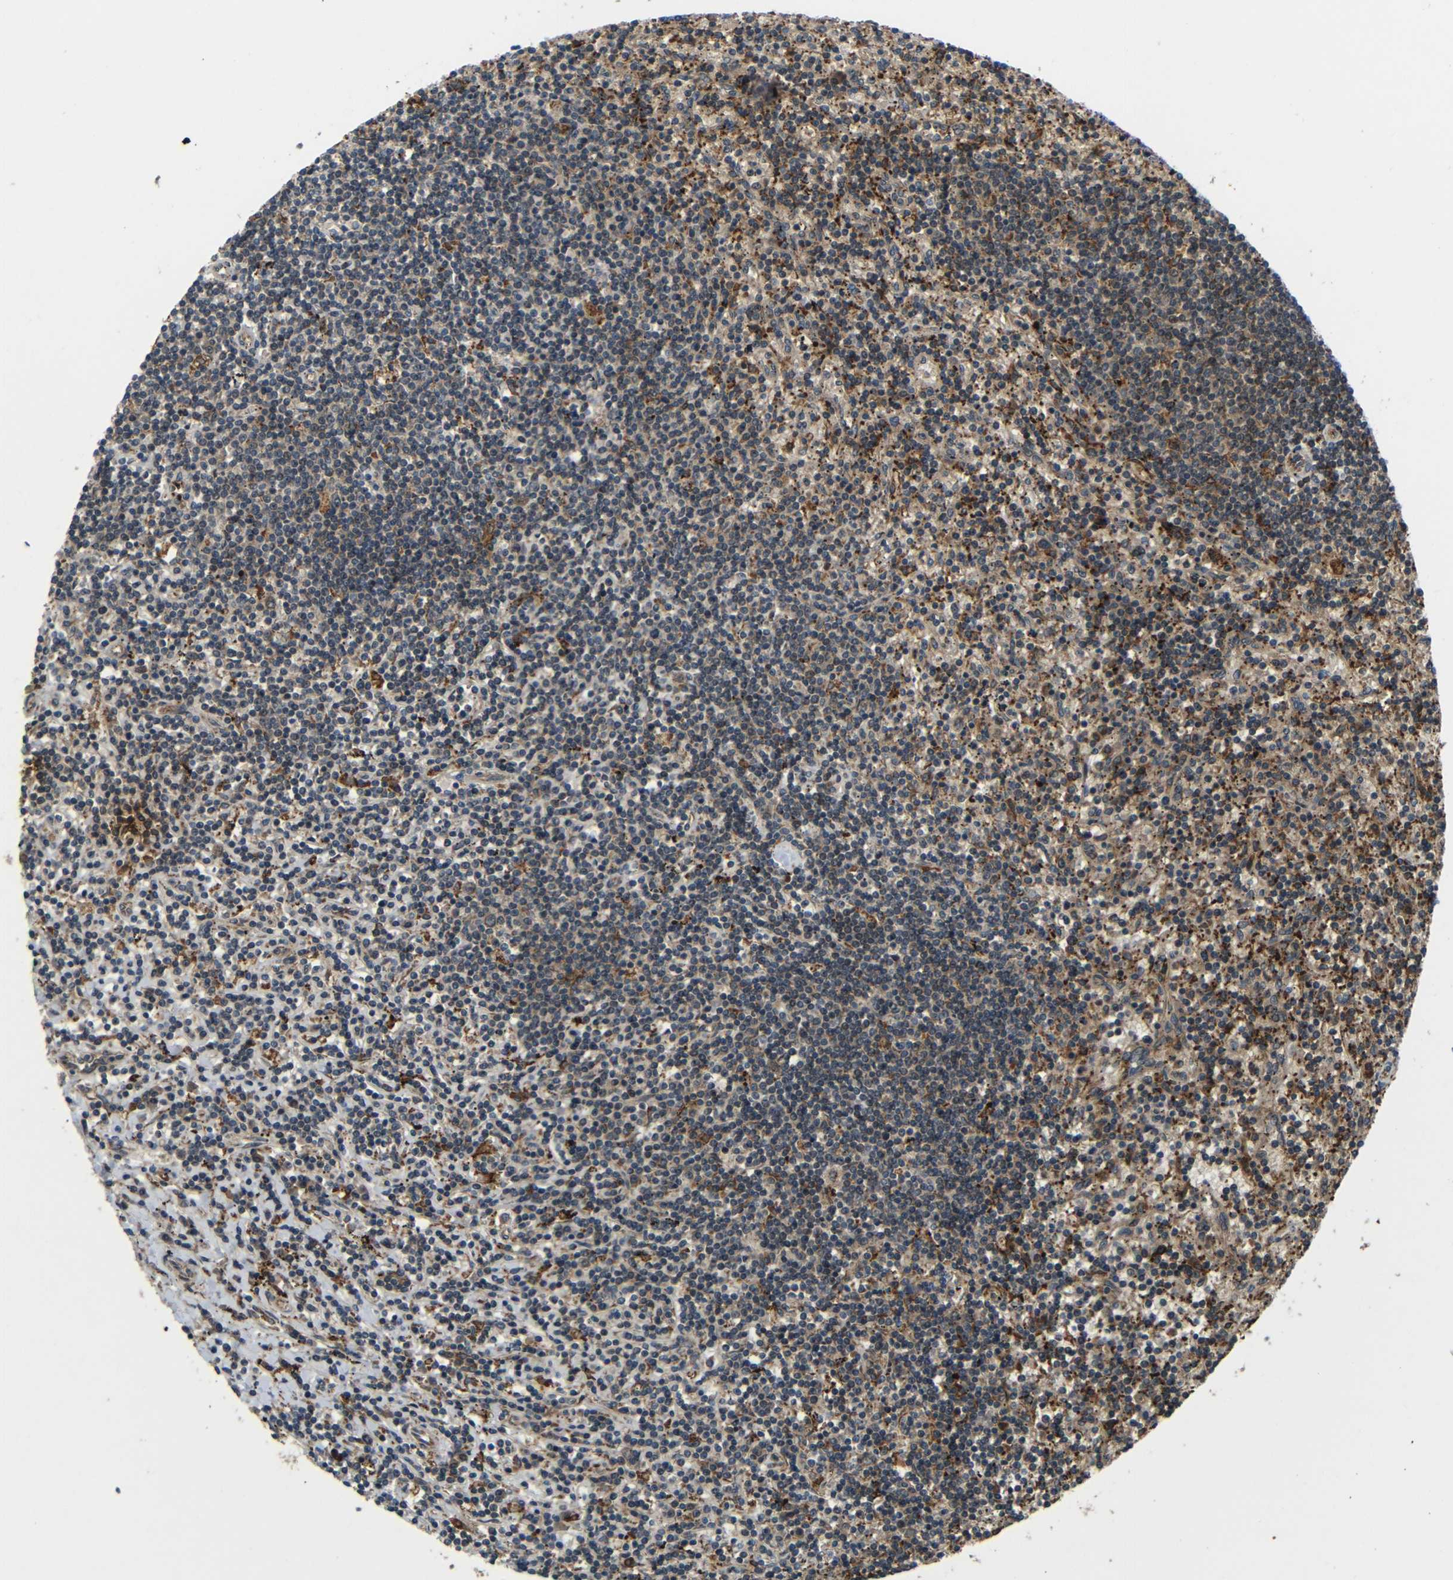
{"staining": {"intensity": "moderate", "quantity": "<25%", "location": "cytoplasmic/membranous"}, "tissue": "lymphoma", "cell_type": "Tumor cells", "image_type": "cancer", "snomed": [{"axis": "morphology", "description": "Malignant lymphoma, non-Hodgkin's type, Low grade"}, {"axis": "topography", "description": "Spleen"}], "caption": "Moderate cytoplasmic/membranous staining for a protein is identified in about <25% of tumor cells of low-grade malignant lymphoma, non-Hodgkin's type using immunohistochemistry (IHC).", "gene": "EPHB2", "patient": {"sex": "male", "age": 76}}